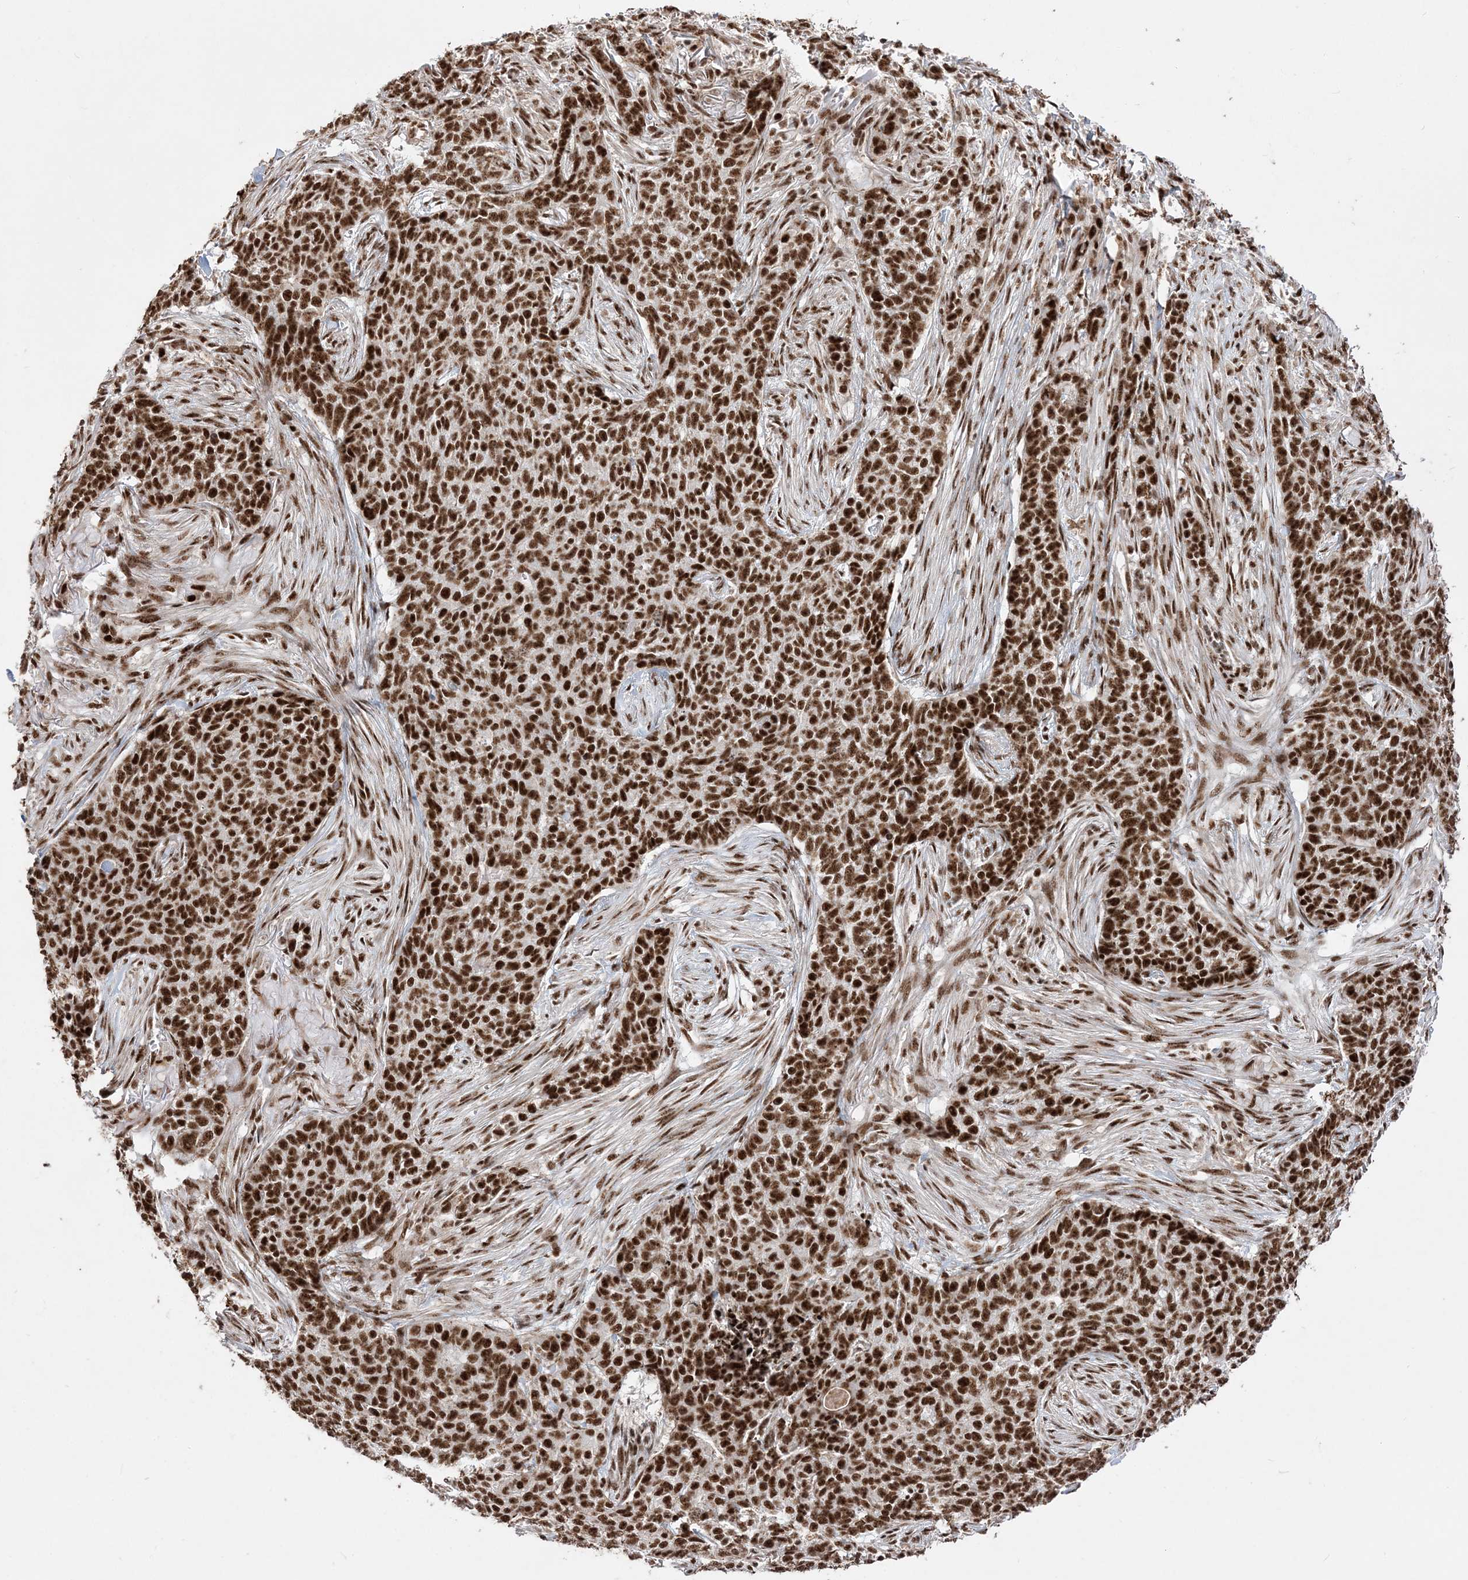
{"staining": {"intensity": "strong", "quantity": ">75%", "location": "nuclear"}, "tissue": "skin cancer", "cell_type": "Tumor cells", "image_type": "cancer", "snomed": [{"axis": "morphology", "description": "Basal cell carcinoma"}, {"axis": "topography", "description": "Skin"}], "caption": "A brown stain highlights strong nuclear positivity of a protein in basal cell carcinoma (skin) tumor cells. Immunohistochemistry (ihc) stains the protein in brown and the nuclei are stained blue.", "gene": "RBM17", "patient": {"sex": "male", "age": 85}}